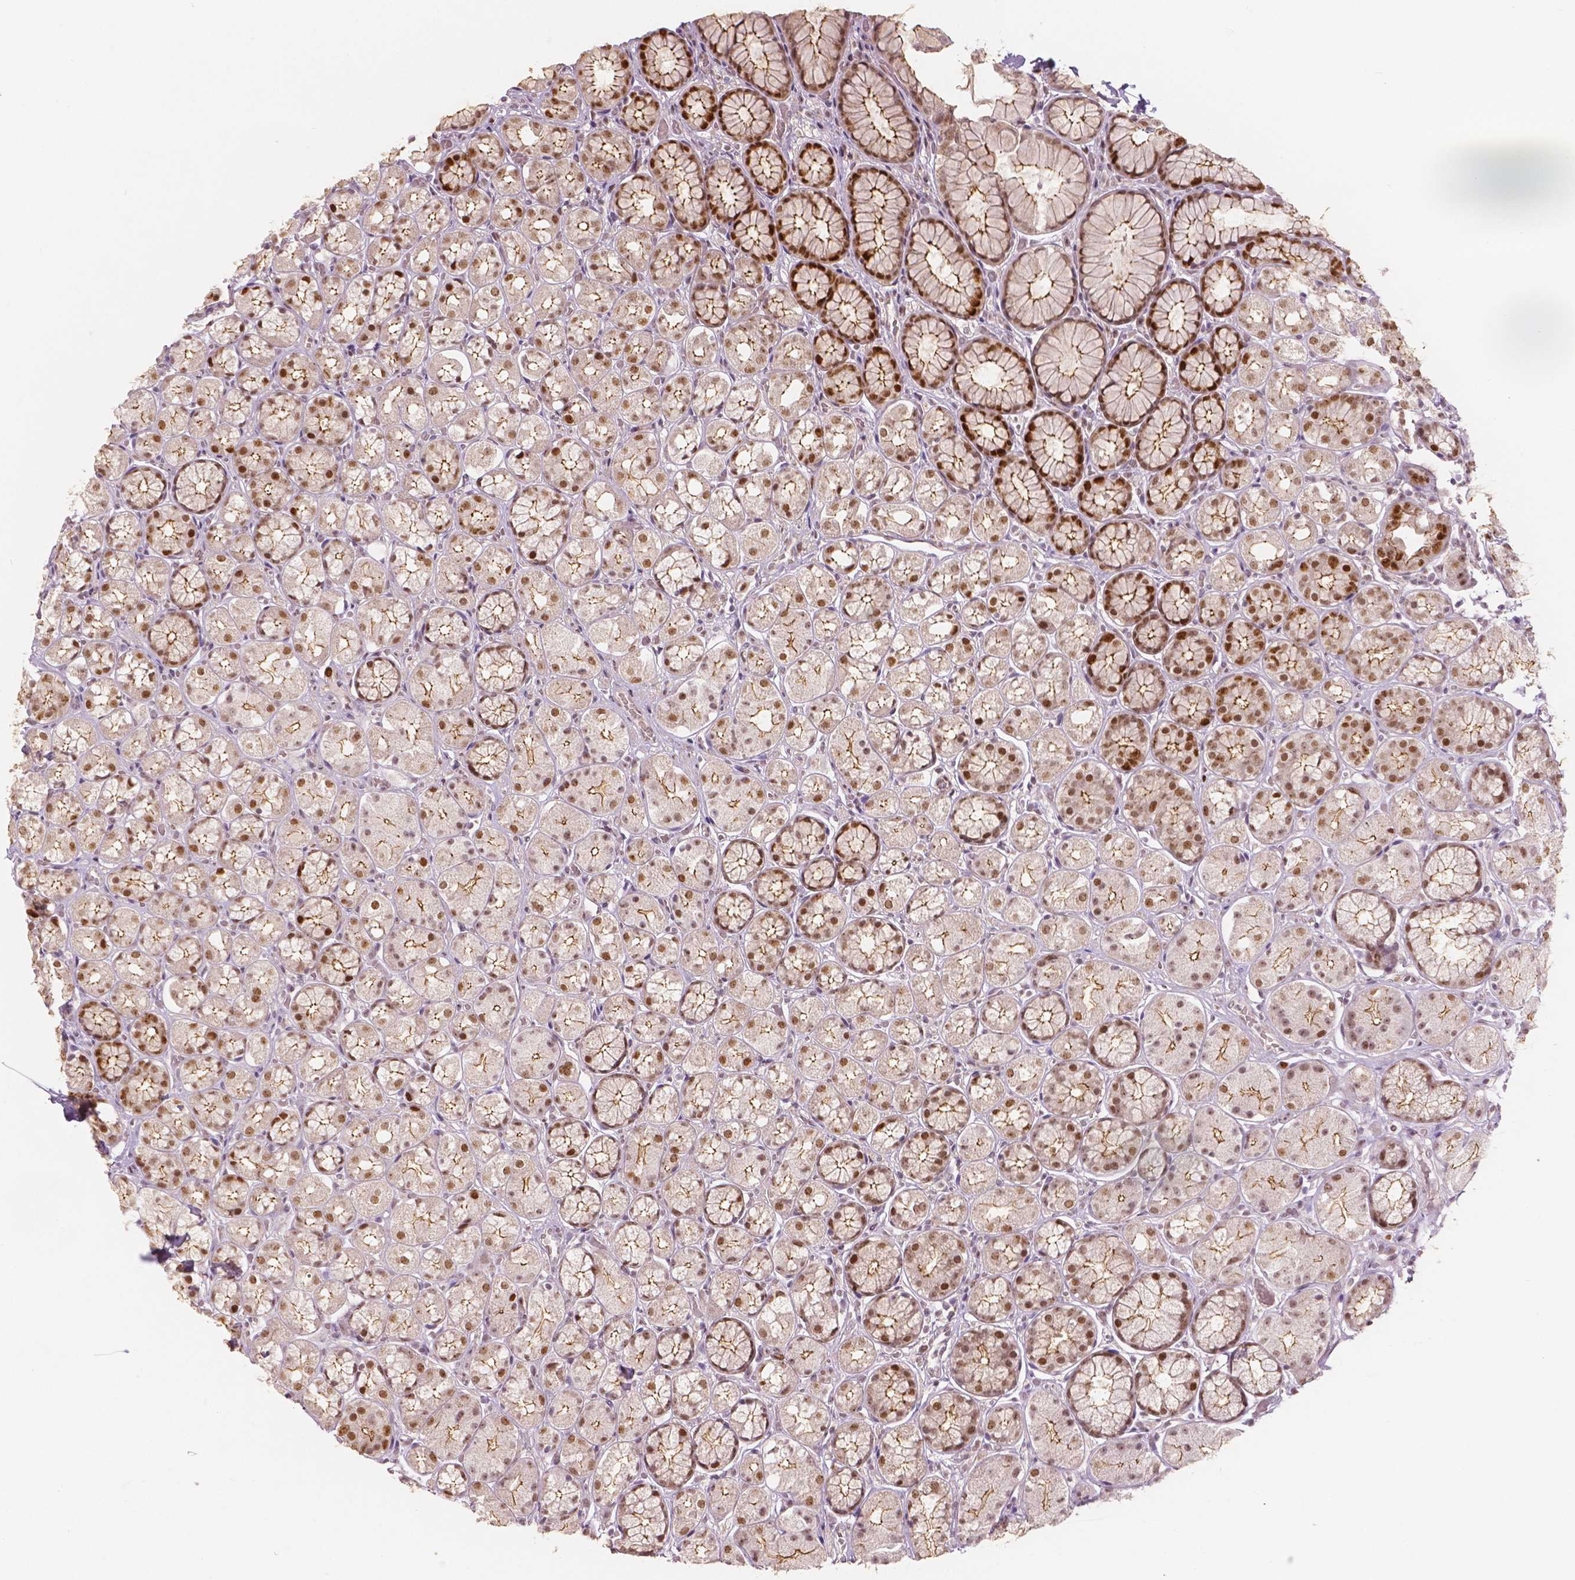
{"staining": {"intensity": "strong", "quantity": "25%-75%", "location": "cytoplasmic/membranous,nuclear"}, "tissue": "stomach", "cell_type": "Glandular cells", "image_type": "normal", "snomed": [{"axis": "morphology", "description": "Normal tissue, NOS"}, {"axis": "topography", "description": "Stomach"}], "caption": "An immunohistochemistry micrograph of normal tissue is shown. Protein staining in brown labels strong cytoplasmic/membranous,nuclear positivity in stomach within glandular cells. The staining is performed using DAB brown chromogen to label protein expression. The nuclei are counter-stained blue using hematoxylin.", "gene": "NSD2", "patient": {"sex": "male", "age": 70}}